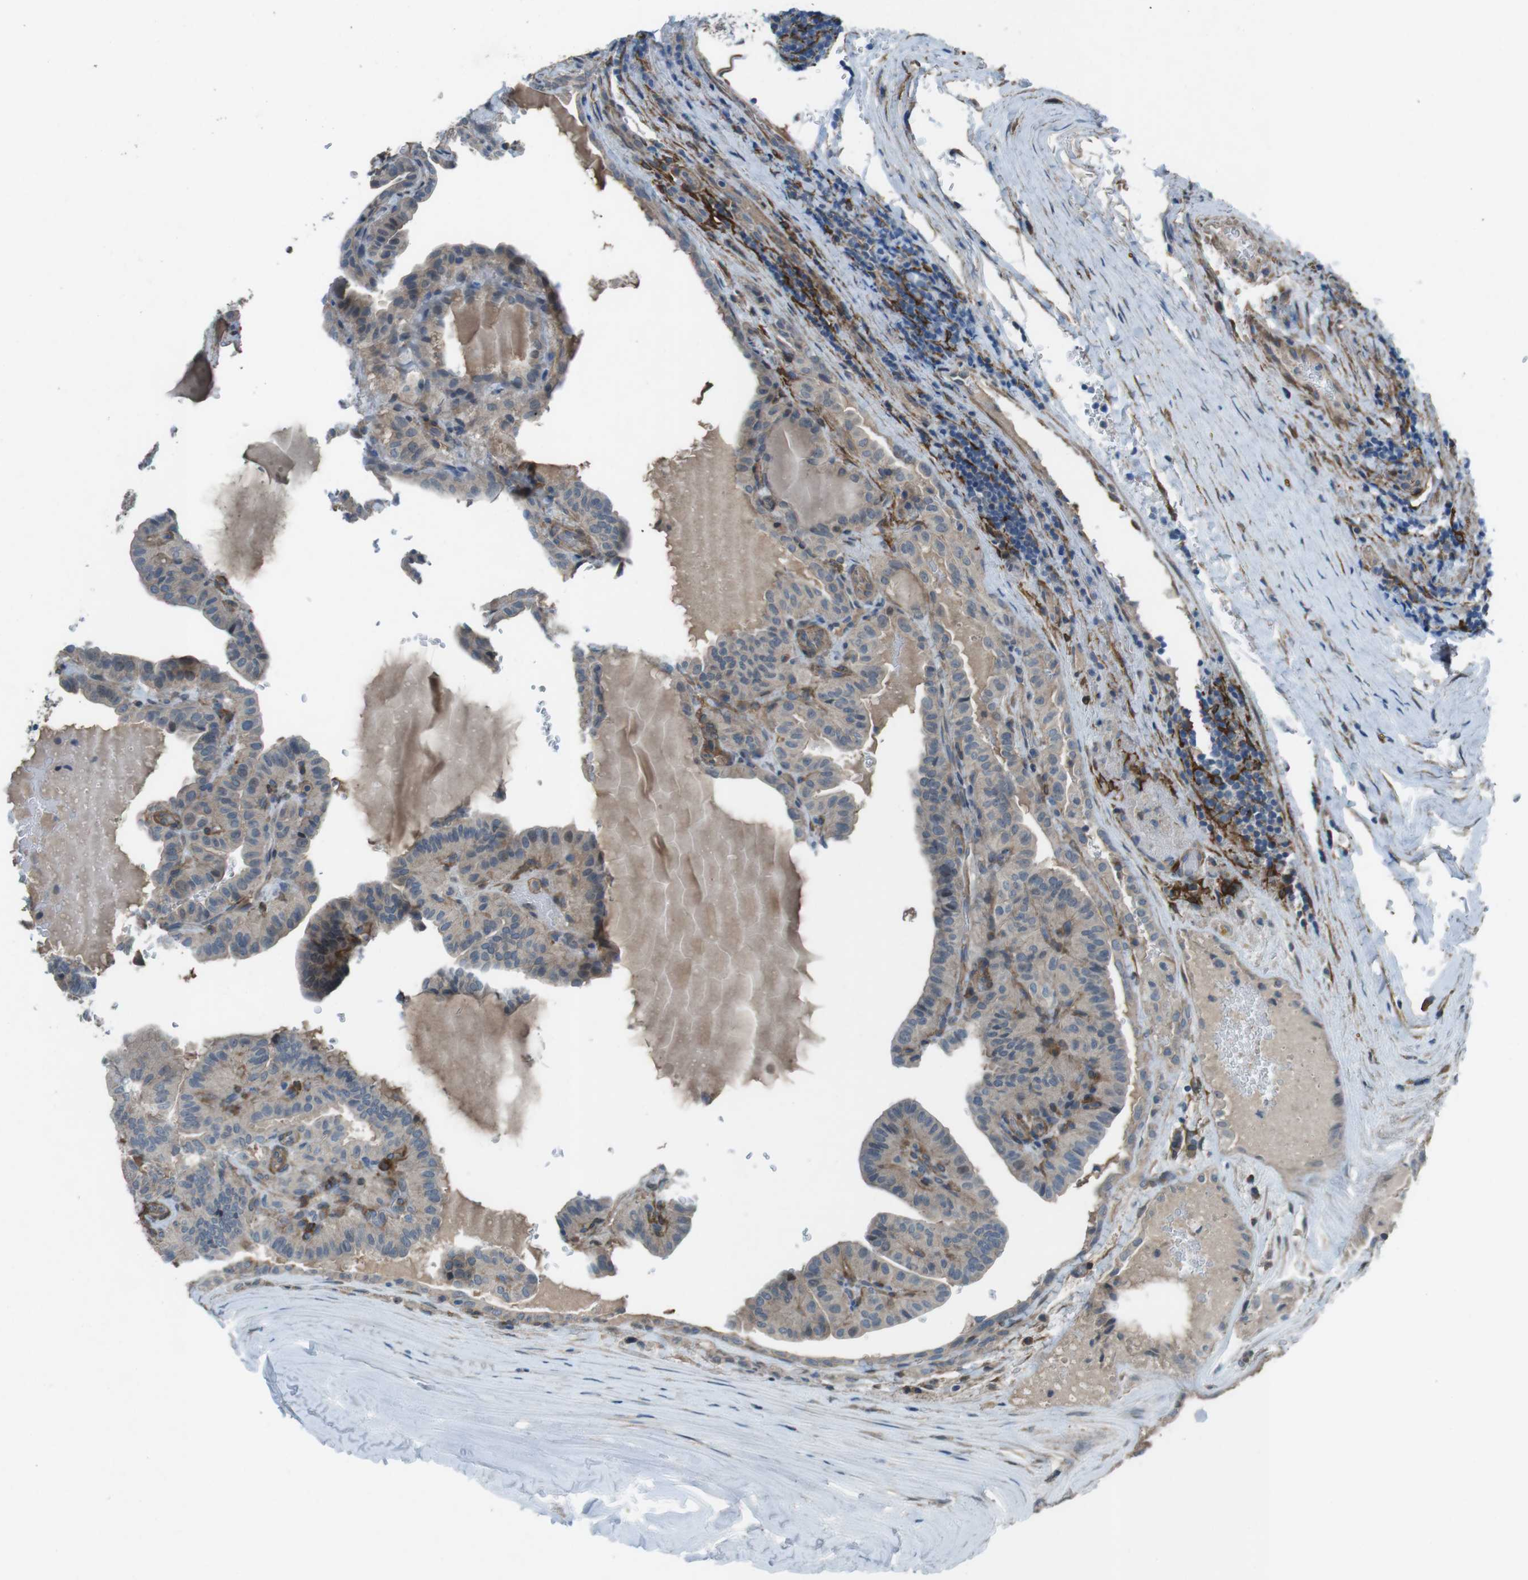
{"staining": {"intensity": "weak", "quantity": "<25%", "location": "cytoplasmic/membranous"}, "tissue": "thyroid cancer", "cell_type": "Tumor cells", "image_type": "cancer", "snomed": [{"axis": "morphology", "description": "Papillary adenocarcinoma, NOS"}, {"axis": "topography", "description": "Thyroid gland"}], "caption": "Histopathology image shows no significant protein staining in tumor cells of thyroid cancer (papillary adenocarcinoma).", "gene": "ANK2", "patient": {"sex": "male", "age": 77}}